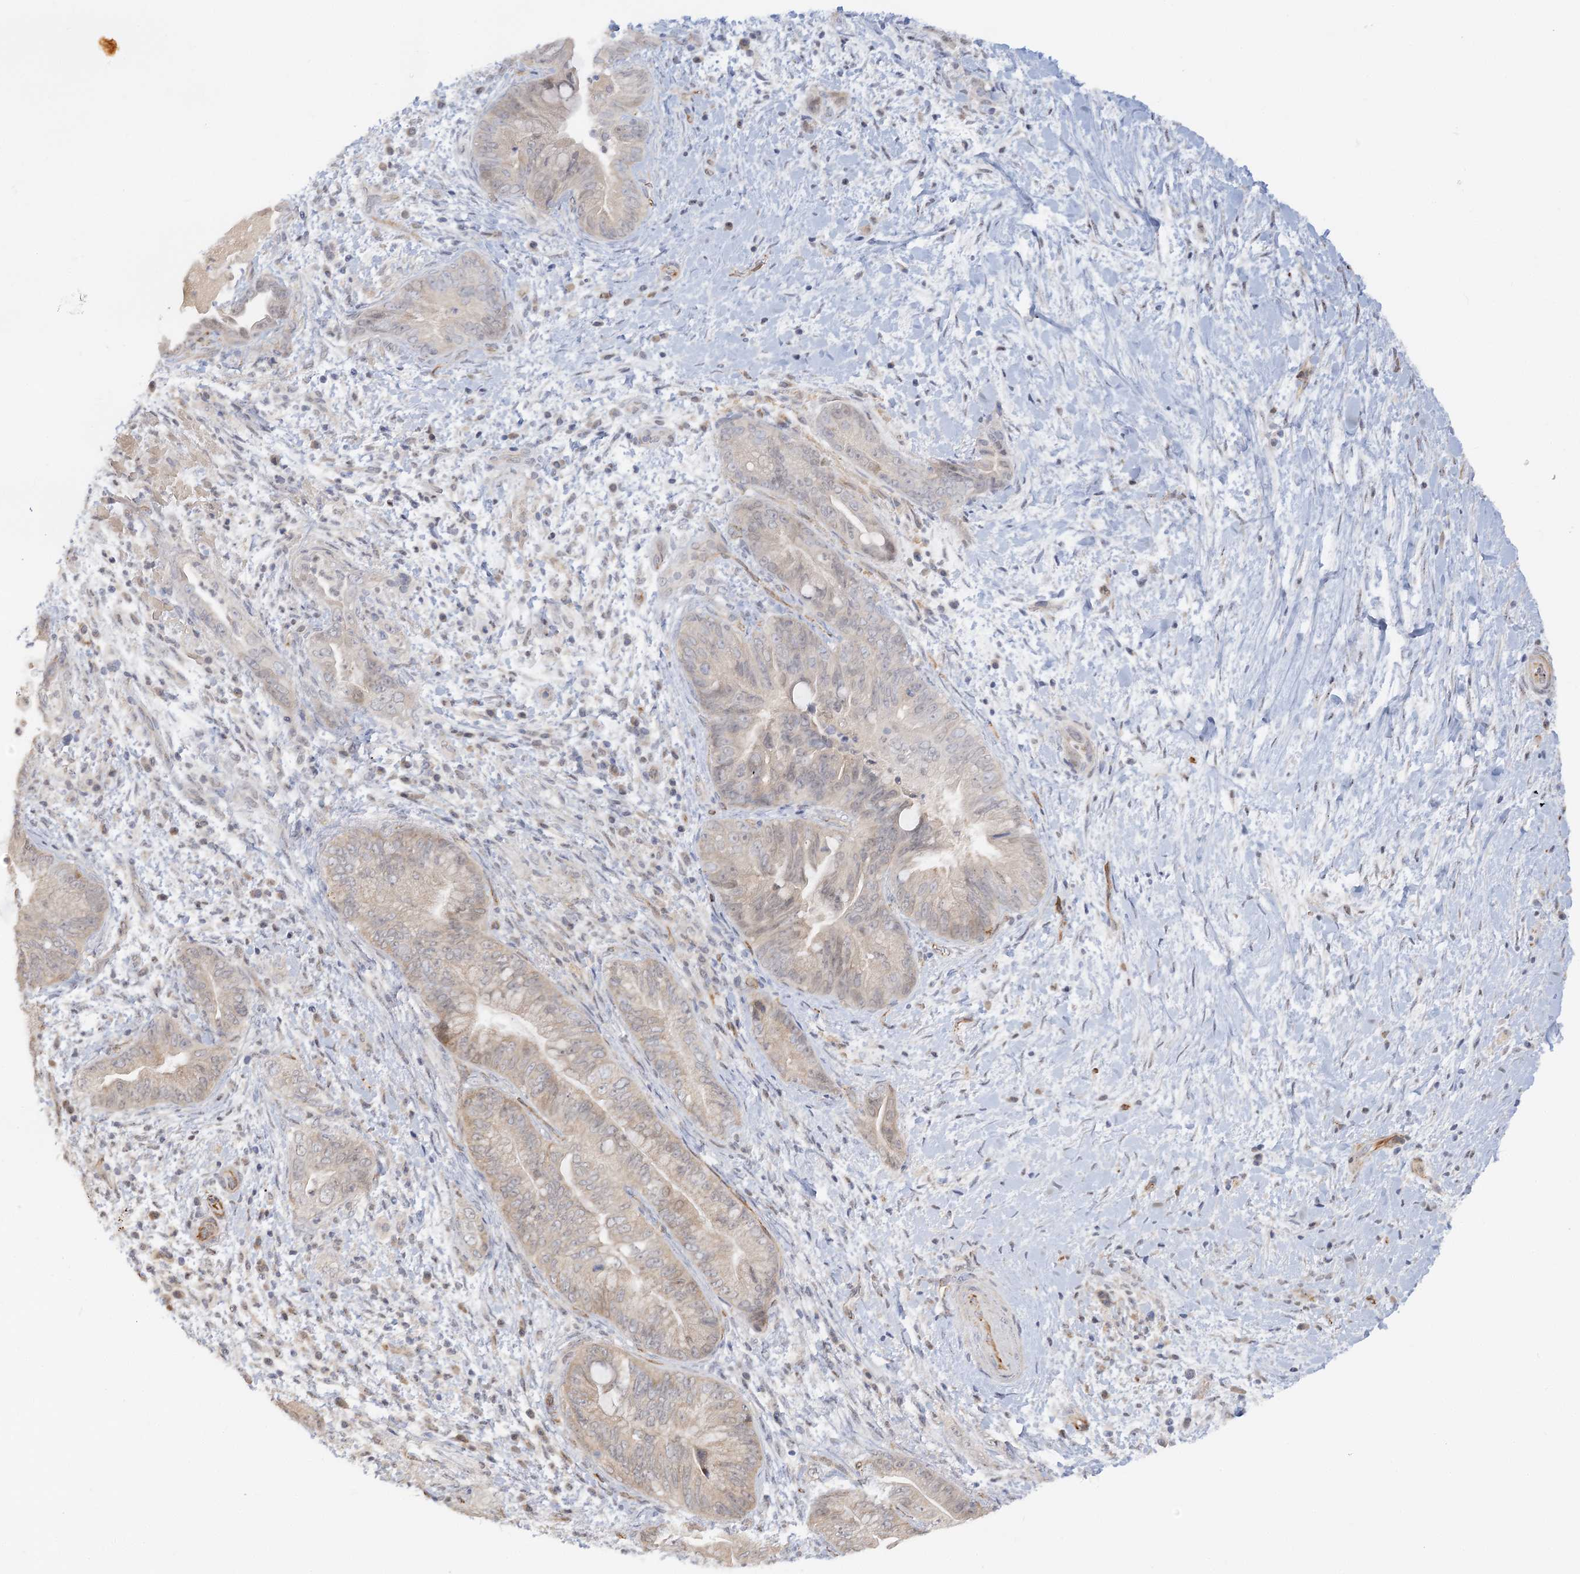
{"staining": {"intensity": "weak", "quantity": "25%-75%", "location": "cytoplasmic/membranous"}, "tissue": "pancreatic cancer", "cell_type": "Tumor cells", "image_type": "cancer", "snomed": [{"axis": "morphology", "description": "Adenocarcinoma, NOS"}, {"axis": "topography", "description": "Pancreas"}], "caption": "Brown immunohistochemical staining in human pancreatic cancer exhibits weak cytoplasmic/membranous expression in approximately 25%-75% of tumor cells.", "gene": "NELL2", "patient": {"sex": "male", "age": 75}}